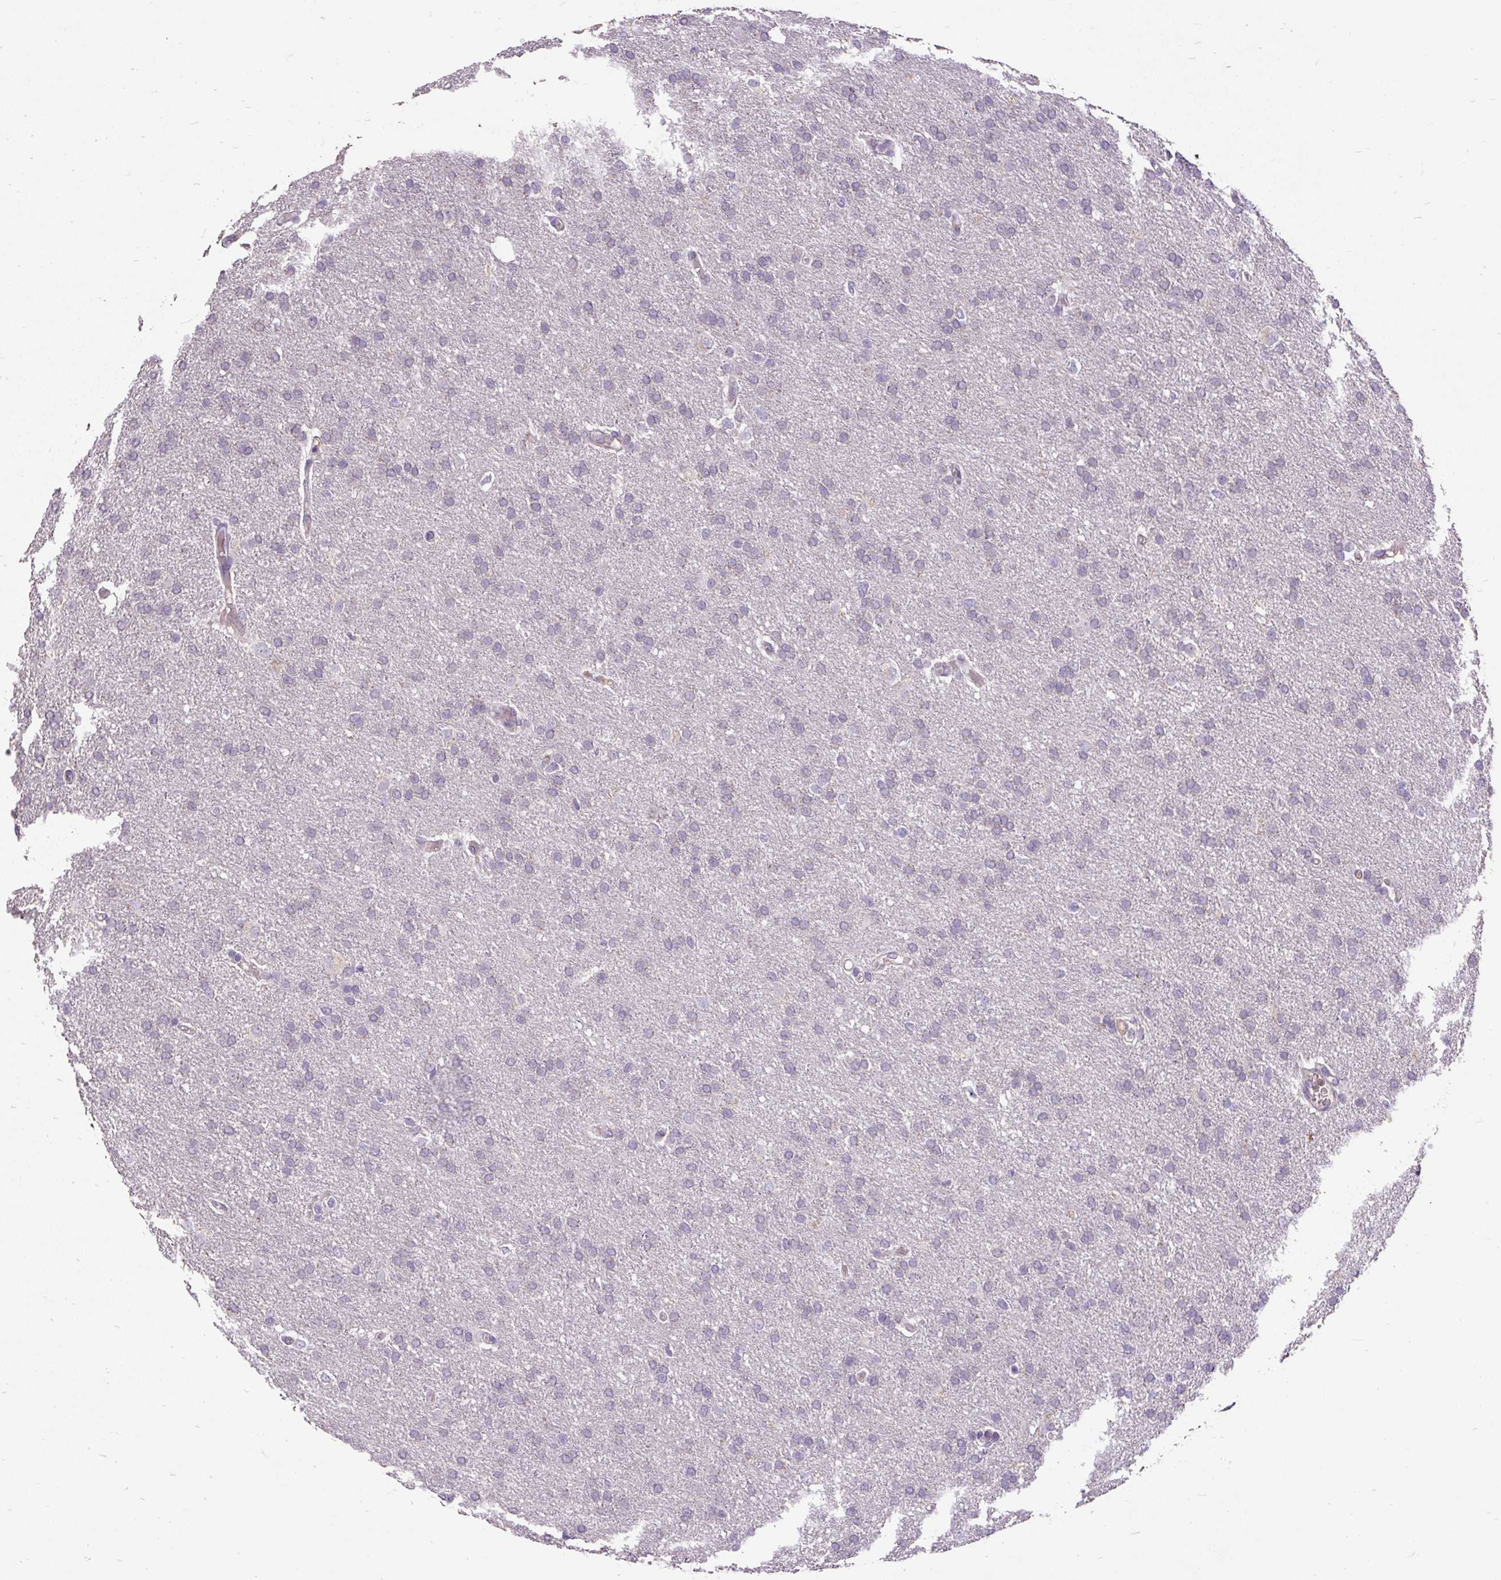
{"staining": {"intensity": "negative", "quantity": "none", "location": "none"}, "tissue": "glioma", "cell_type": "Tumor cells", "image_type": "cancer", "snomed": [{"axis": "morphology", "description": "Glioma, malignant, High grade"}, {"axis": "topography", "description": "Brain"}], "caption": "Immunohistochemistry histopathology image of glioma stained for a protein (brown), which demonstrates no expression in tumor cells.", "gene": "KRTAP20-3", "patient": {"sex": "male", "age": 72}}